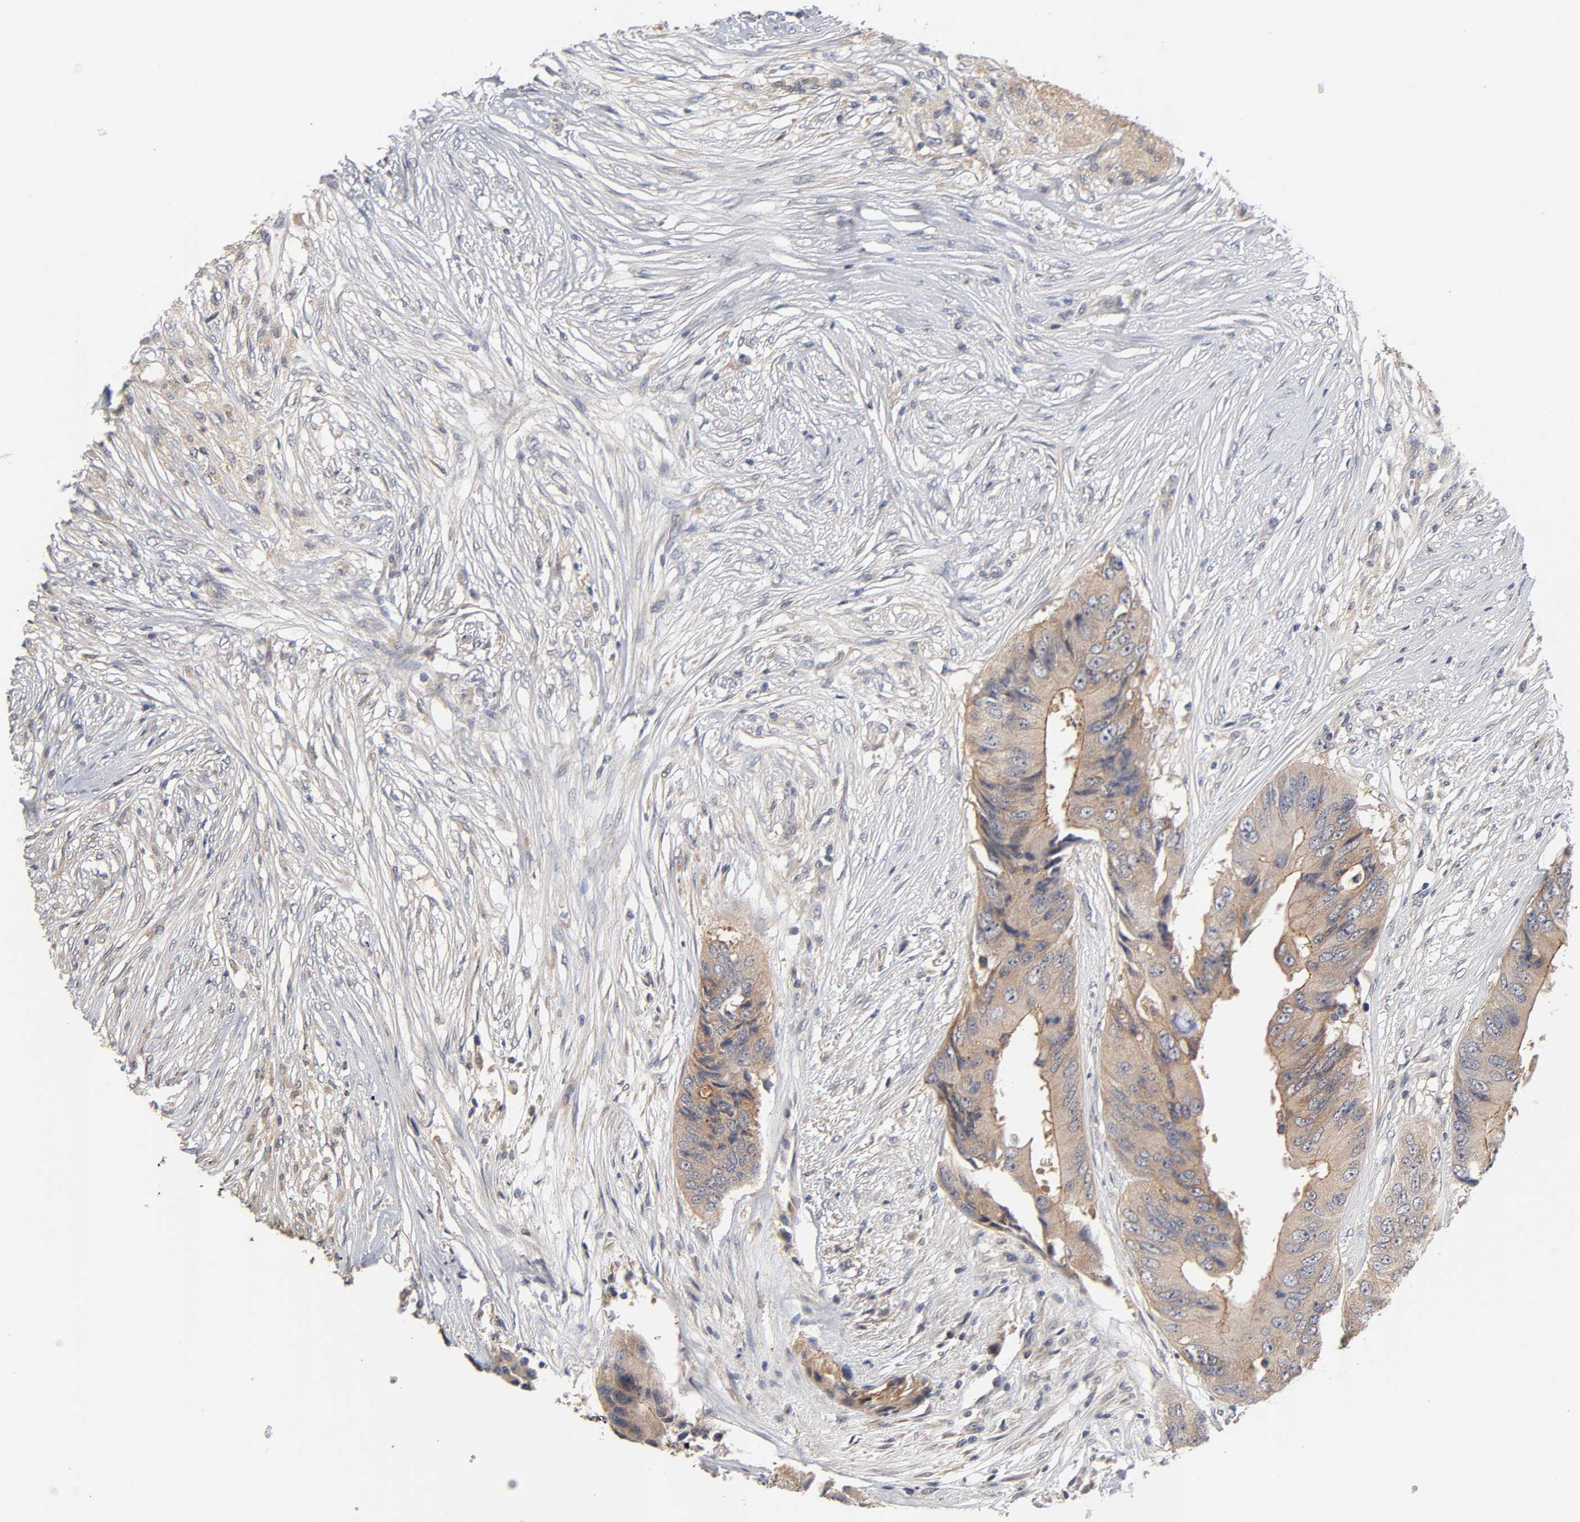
{"staining": {"intensity": "weak", "quantity": ">75%", "location": "cytoplasmic/membranous"}, "tissue": "colorectal cancer", "cell_type": "Tumor cells", "image_type": "cancer", "snomed": [{"axis": "morphology", "description": "Adenocarcinoma, NOS"}, {"axis": "topography", "description": "Colon"}], "caption": "Adenocarcinoma (colorectal) stained with DAB immunohistochemistry (IHC) displays low levels of weak cytoplasmic/membranous positivity in approximately >75% of tumor cells.", "gene": "CXADR", "patient": {"sex": "male", "age": 71}}